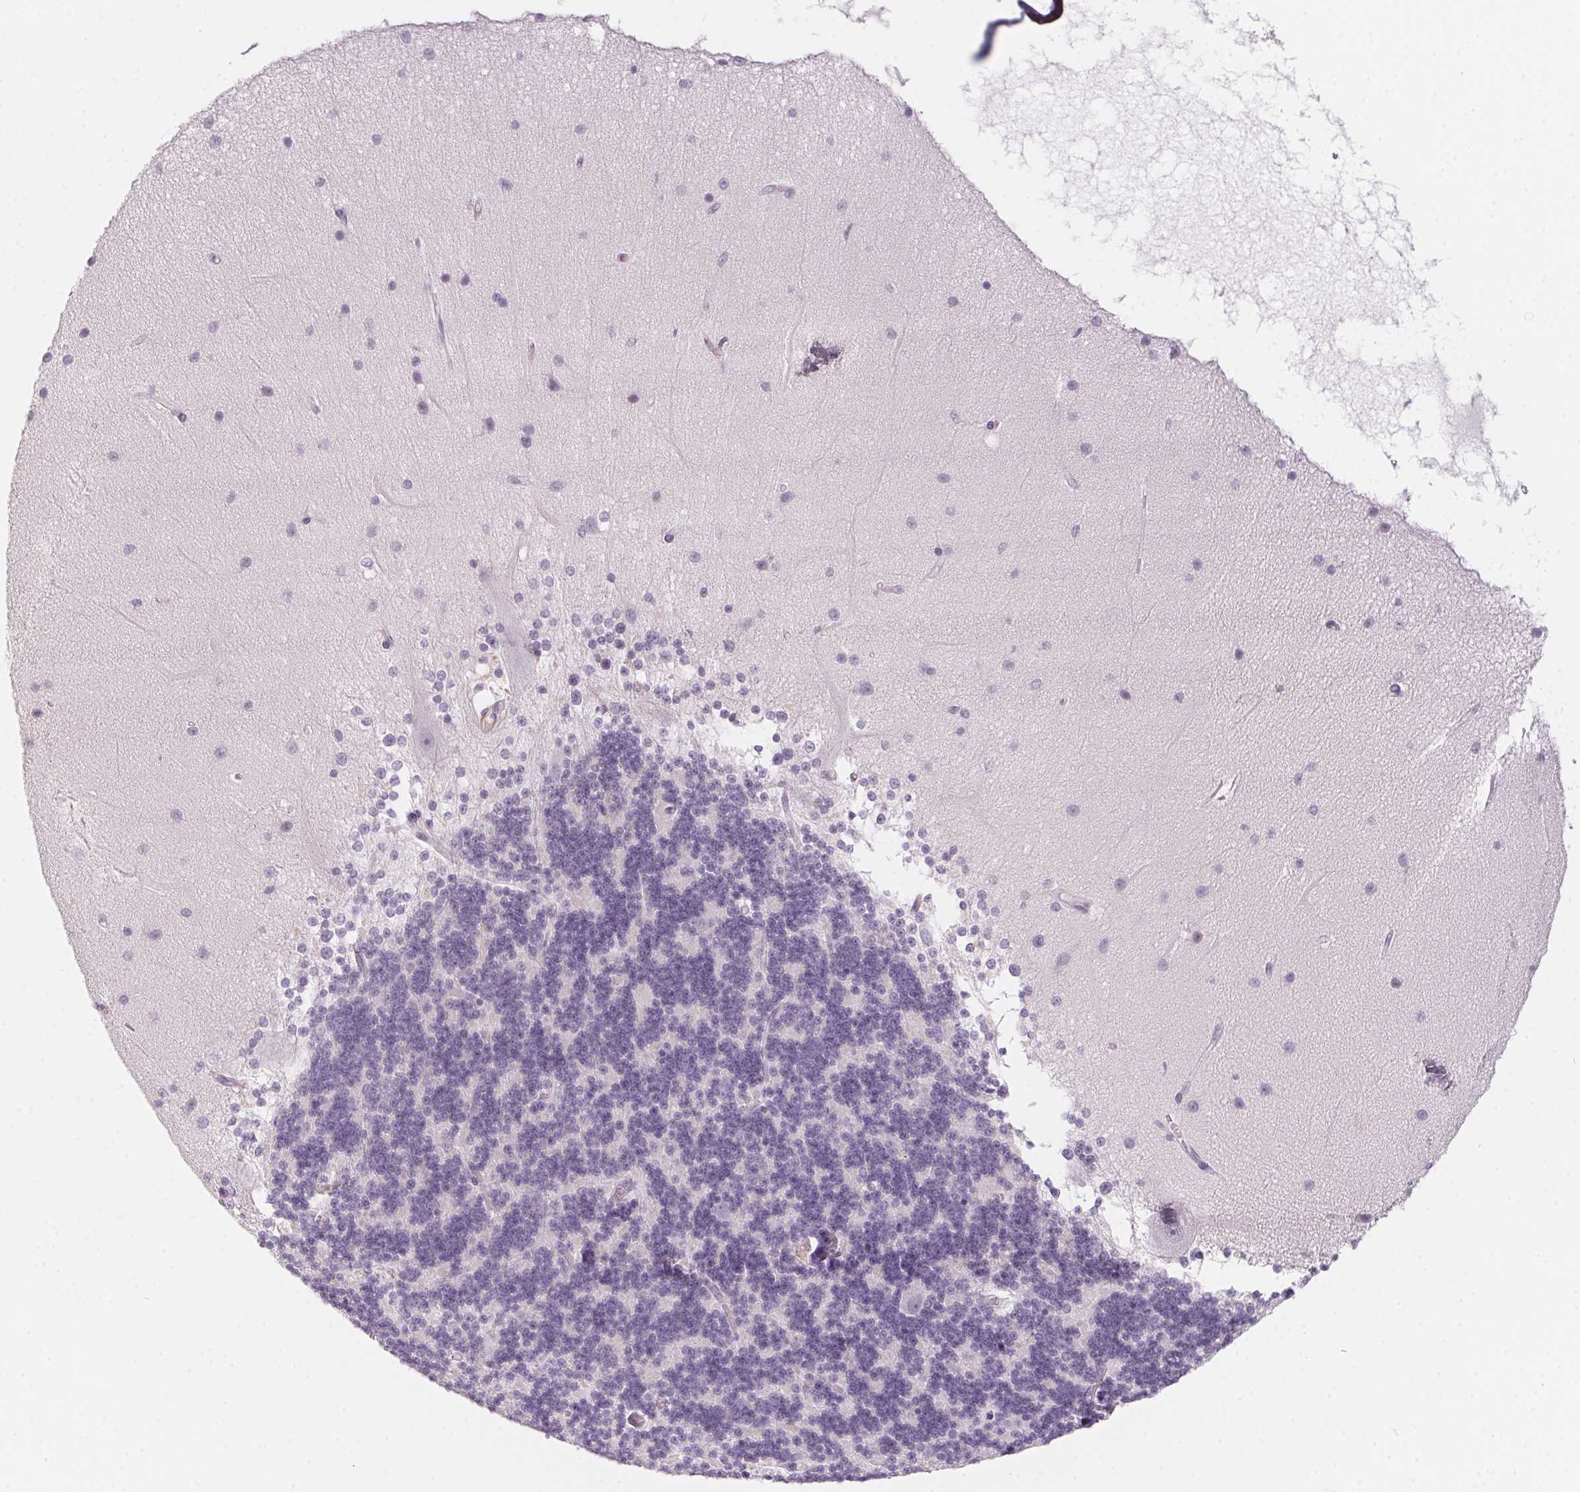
{"staining": {"intensity": "negative", "quantity": "none", "location": "none"}, "tissue": "cerebellum", "cell_type": "Cells in granular layer", "image_type": "normal", "snomed": [{"axis": "morphology", "description": "Normal tissue, NOS"}, {"axis": "topography", "description": "Cerebellum"}], "caption": "Cerebellum stained for a protein using immunohistochemistry (IHC) demonstrates no positivity cells in granular layer.", "gene": "PRPH", "patient": {"sex": "female", "age": 54}}